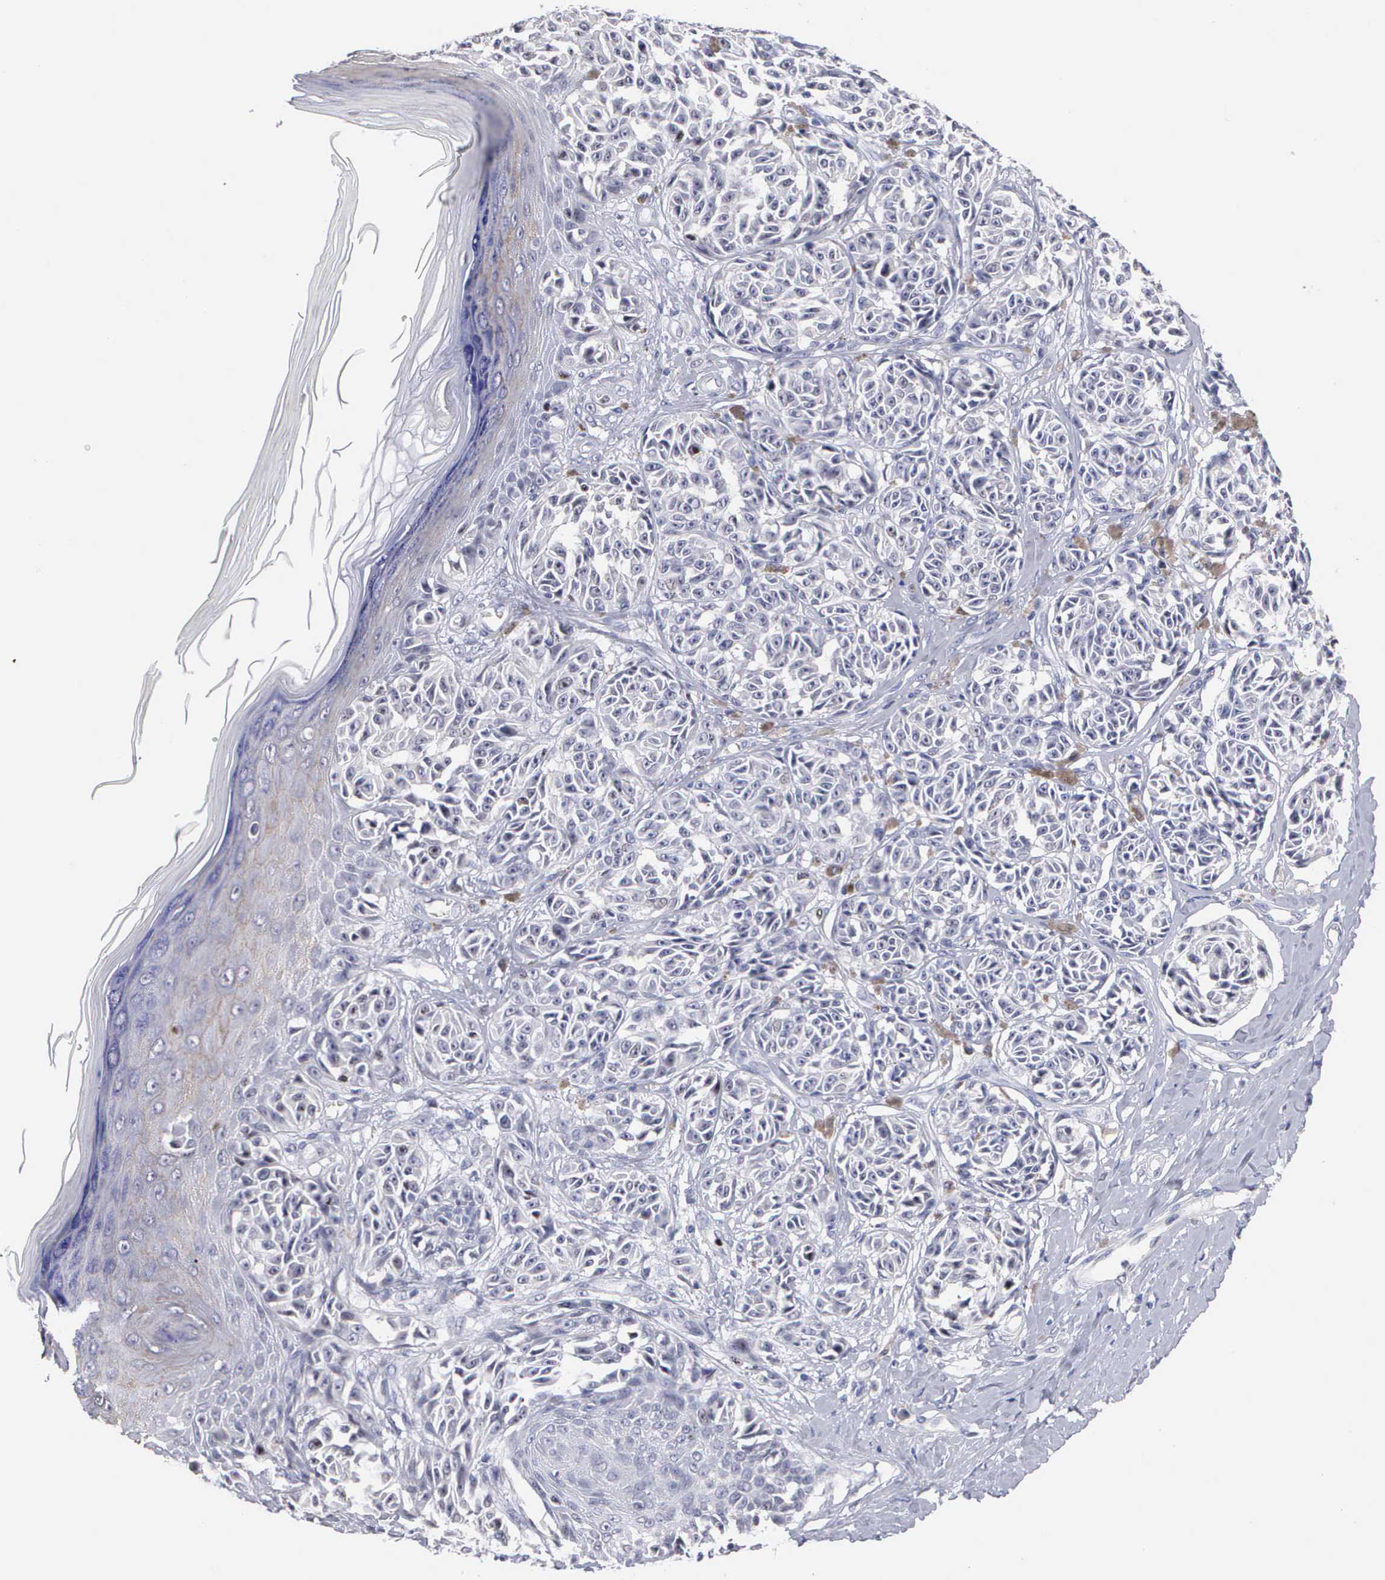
{"staining": {"intensity": "negative", "quantity": "none", "location": "none"}, "tissue": "melanoma", "cell_type": "Tumor cells", "image_type": "cancer", "snomed": [{"axis": "morphology", "description": "Malignant melanoma, NOS"}, {"axis": "topography", "description": "Skin"}], "caption": "Tumor cells are negative for protein expression in human melanoma. (DAB immunohistochemistry (IHC) visualized using brightfield microscopy, high magnification).", "gene": "KDM6A", "patient": {"sex": "male", "age": 49}}